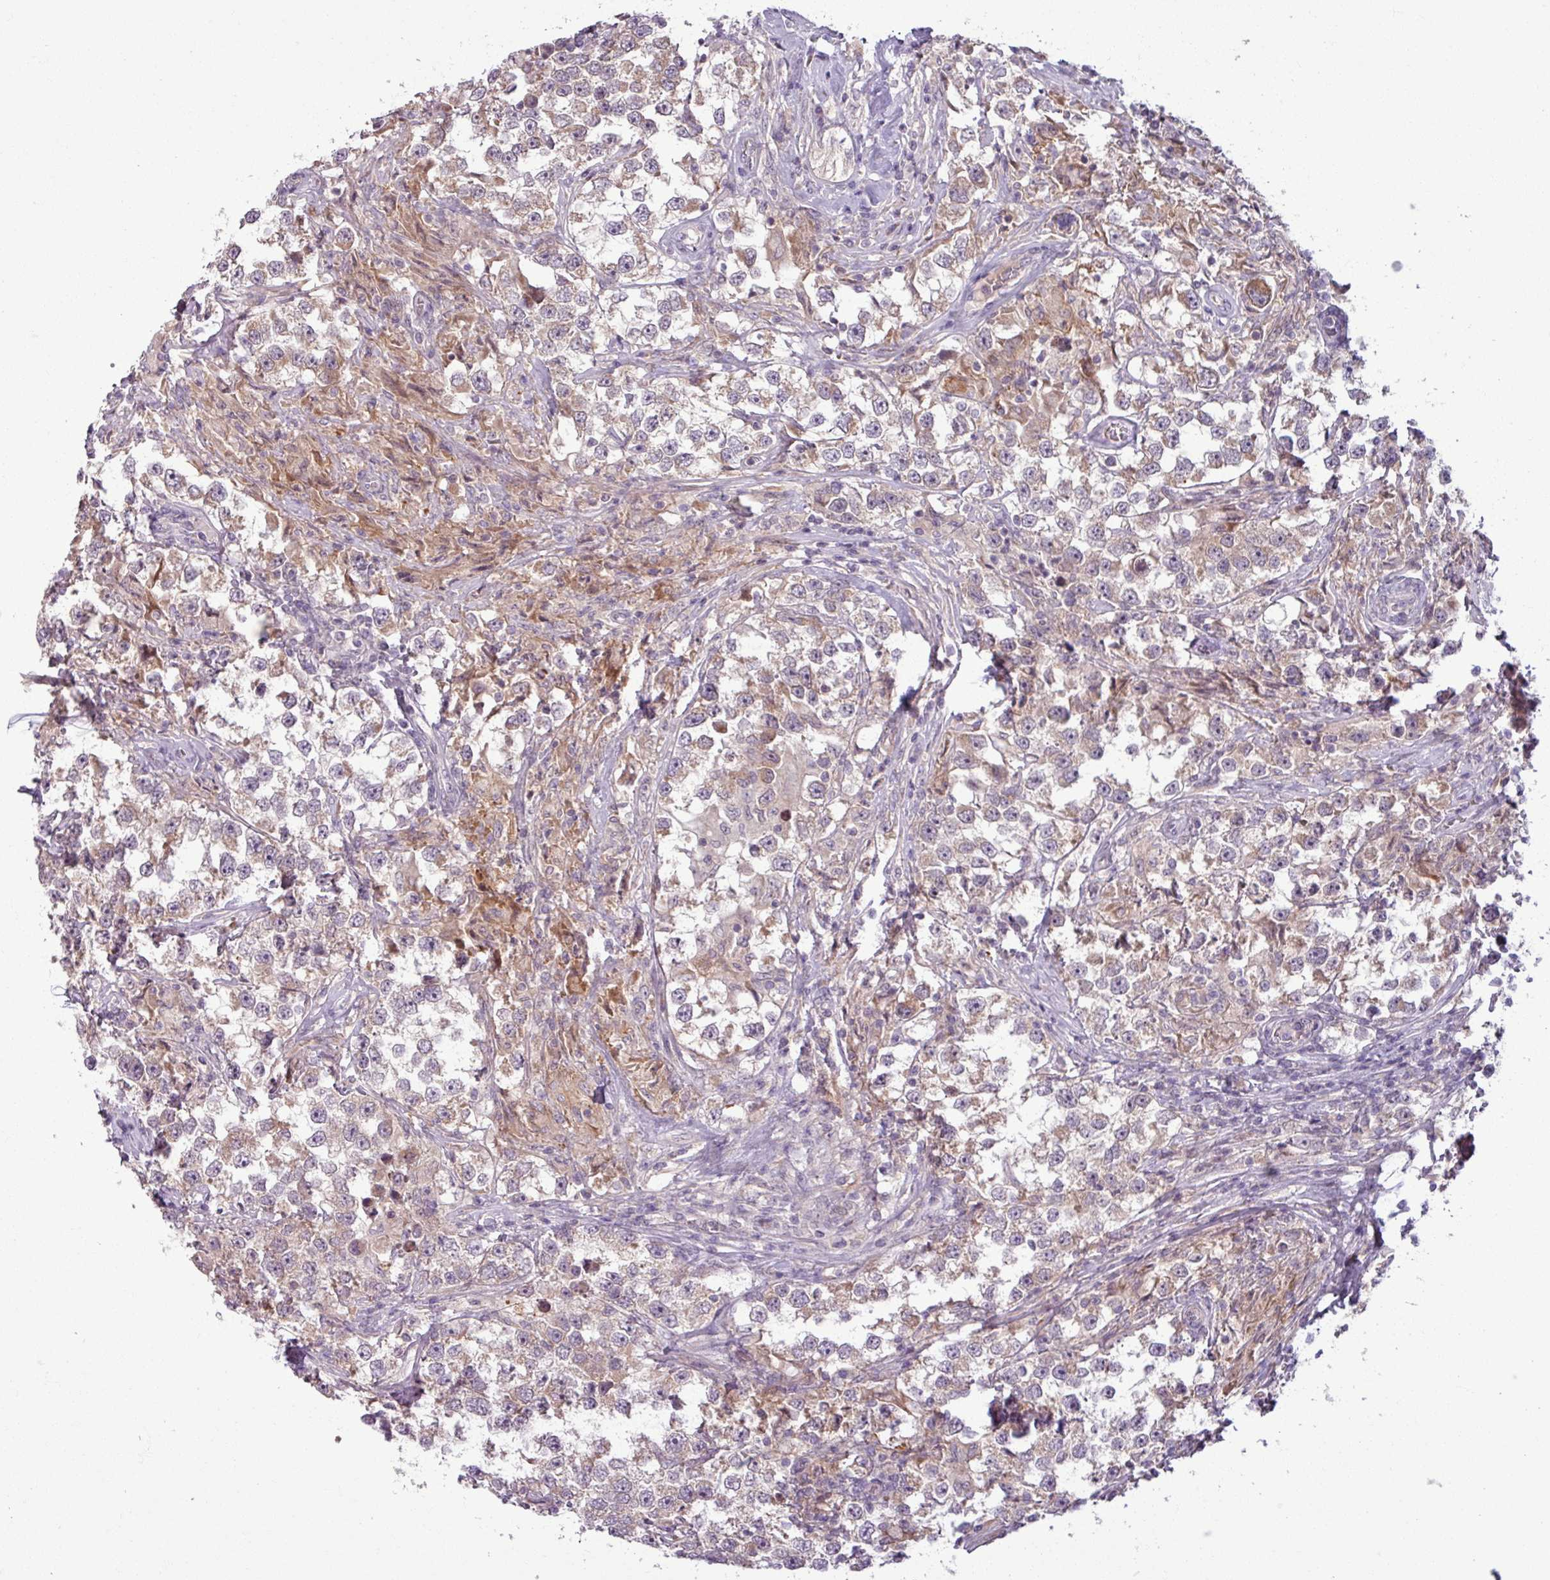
{"staining": {"intensity": "weak", "quantity": "25%-75%", "location": "cytoplasmic/membranous"}, "tissue": "testis cancer", "cell_type": "Tumor cells", "image_type": "cancer", "snomed": [{"axis": "morphology", "description": "Seminoma, NOS"}, {"axis": "topography", "description": "Testis"}], "caption": "The immunohistochemical stain highlights weak cytoplasmic/membranous positivity in tumor cells of seminoma (testis) tissue.", "gene": "OGFOD3", "patient": {"sex": "male", "age": 46}}